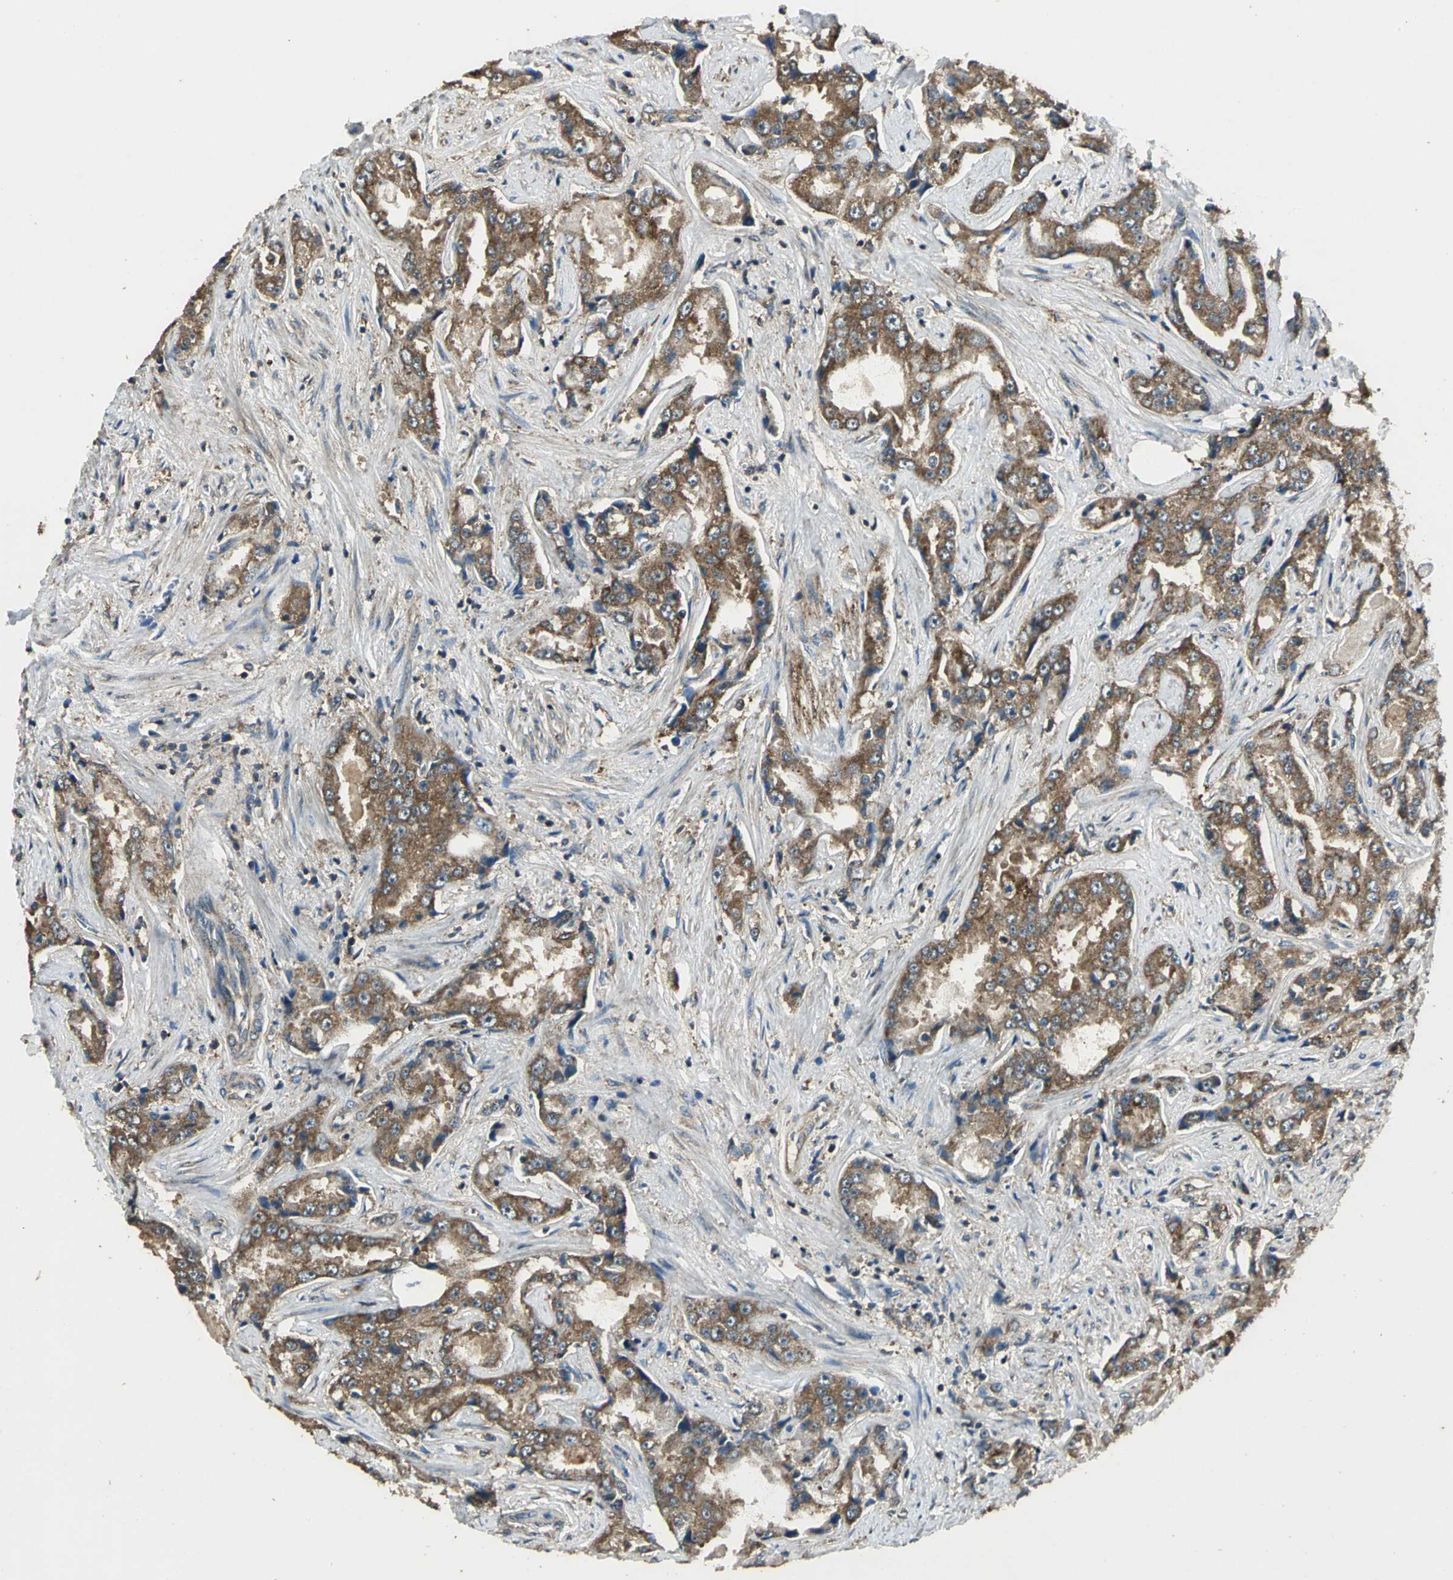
{"staining": {"intensity": "moderate", "quantity": ">75%", "location": "cytoplasmic/membranous"}, "tissue": "prostate cancer", "cell_type": "Tumor cells", "image_type": "cancer", "snomed": [{"axis": "morphology", "description": "Adenocarcinoma, High grade"}, {"axis": "topography", "description": "Prostate"}], "caption": "Prostate cancer stained with DAB IHC exhibits medium levels of moderate cytoplasmic/membranous staining in approximately >75% of tumor cells. The protein is shown in brown color, while the nuclei are stained blue.", "gene": "IRF3", "patient": {"sex": "male", "age": 73}}